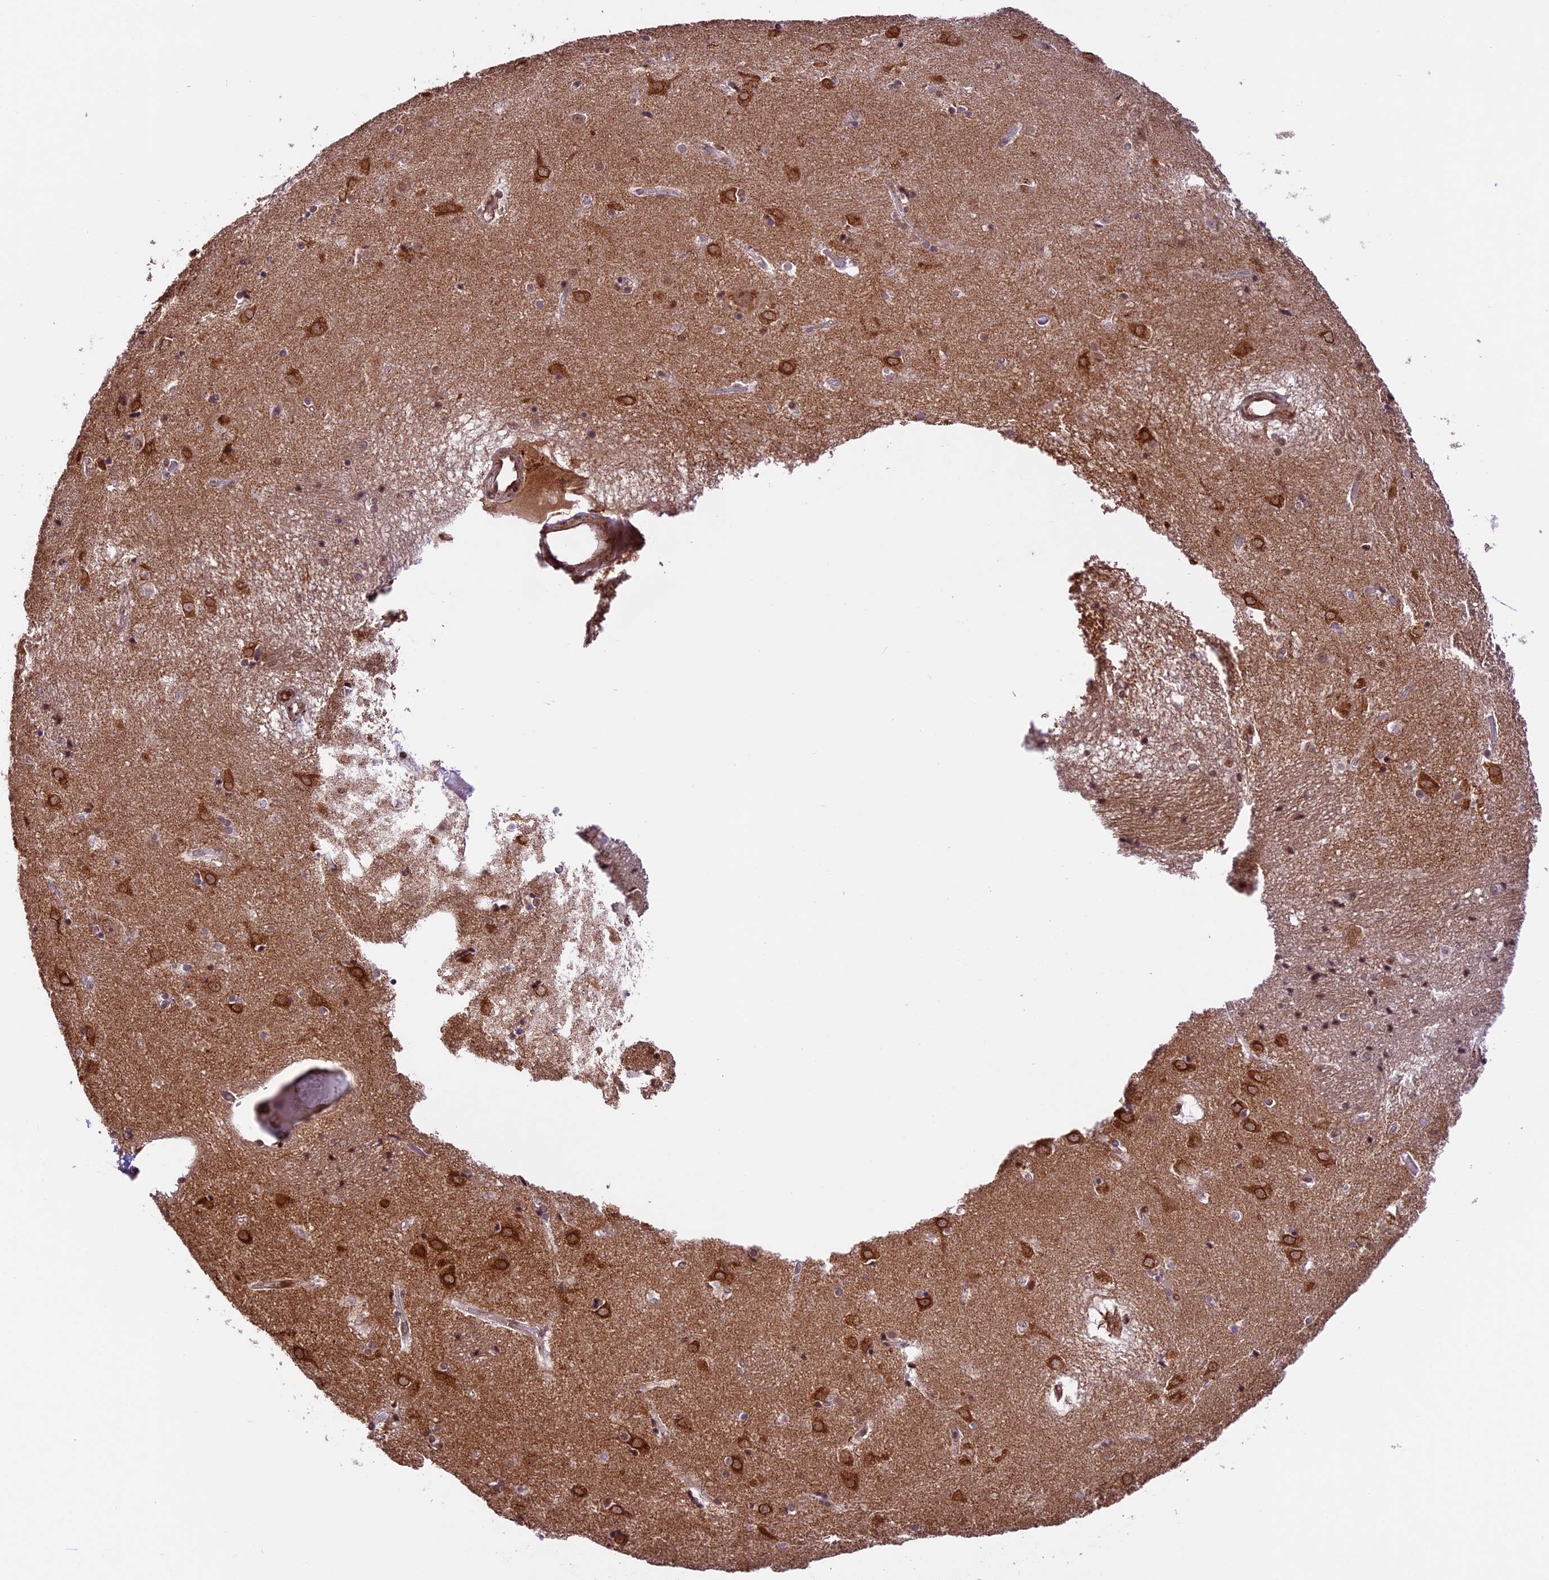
{"staining": {"intensity": "moderate", "quantity": "<25%", "location": "cytoplasmic/membranous,nuclear"}, "tissue": "caudate", "cell_type": "Glial cells", "image_type": "normal", "snomed": [{"axis": "morphology", "description": "Normal tissue, NOS"}, {"axis": "topography", "description": "Lateral ventricle wall"}], "caption": "Immunohistochemical staining of unremarkable caudate exhibits <25% levels of moderate cytoplasmic/membranous,nuclear protein expression in approximately <25% of glial cells.", "gene": "DHX38", "patient": {"sex": "male", "age": 70}}